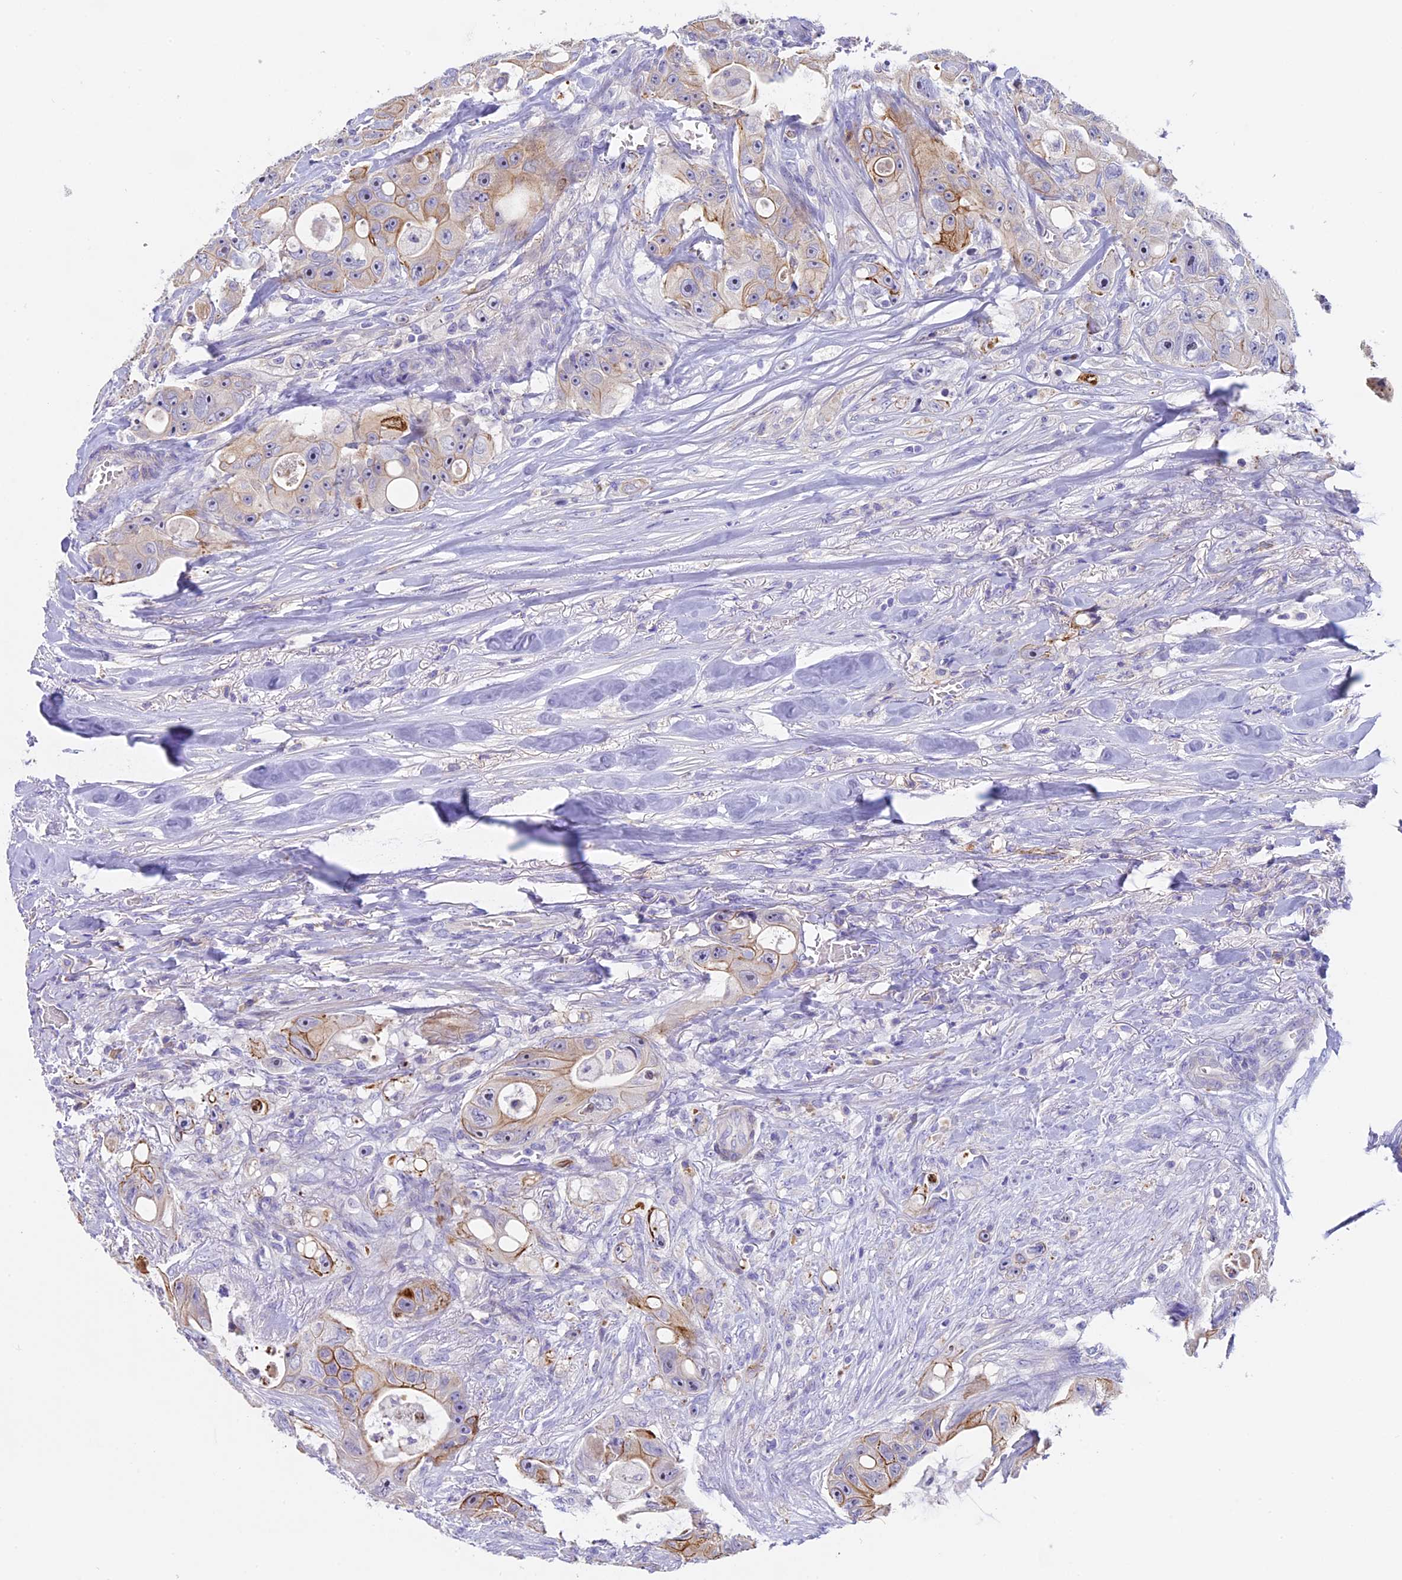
{"staining": {"intensity": "moderate", "quantity": "25%-75%", "location": "cytoplasmic/membranous"}, "tissue": "colorectal cancer", "cell_type": "Tumor cells", "image_type": "cancer", "snomed": [{"axis": "morphology", "description": "Adenocarcinoma, NOS"}, {"axis": "topography", "description": "Colon"}], "caption": "The image displays staining of colorectal cancer, revealing moderate cytoplasmic/membranous protein expression (brown color) within tumor cells.", "gene": "NOD2", "patient": {"sex": "female", "age": 46}}